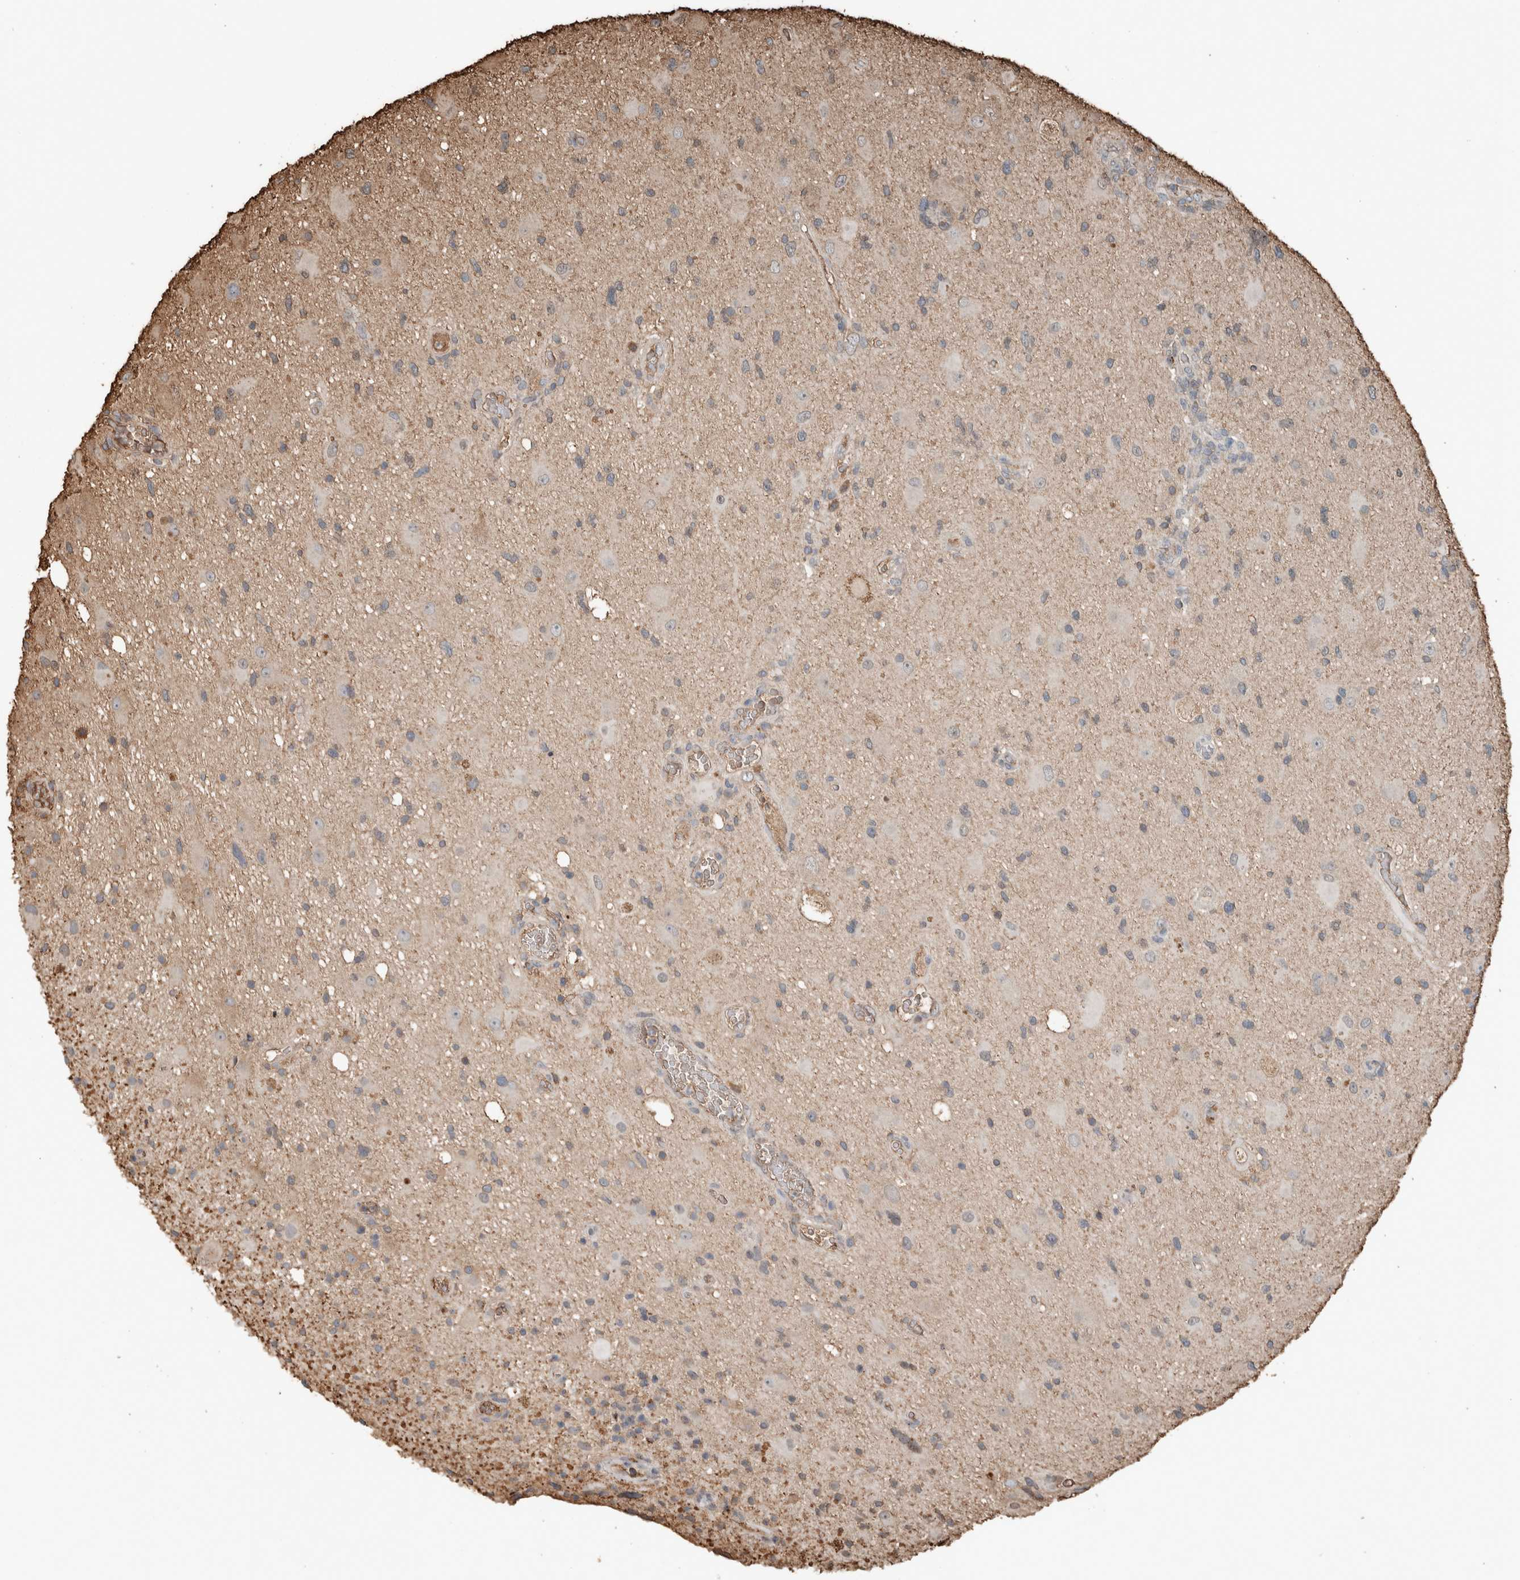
{"staining": {"intensity": "negative", "quantity": "none", "location": "none"}, "tissue": "glioma", "cell_type": "Tumor cells", "image_type": "cancer", "snomed": [{"axis": "morphology", "description": "Glioma, malignant, High grade"}, {"axis": "topography", "description": "Brain"}], "caption": "There is no significant expression in tumor cells of glioma. The staining was performed using DAB to visualize the protein expression in brown, while the nuclei were stained in blue with hematoxylin (Magnification: 20x).", "gene": "USP34", "patient": {"sex": "male", "age": 33}}